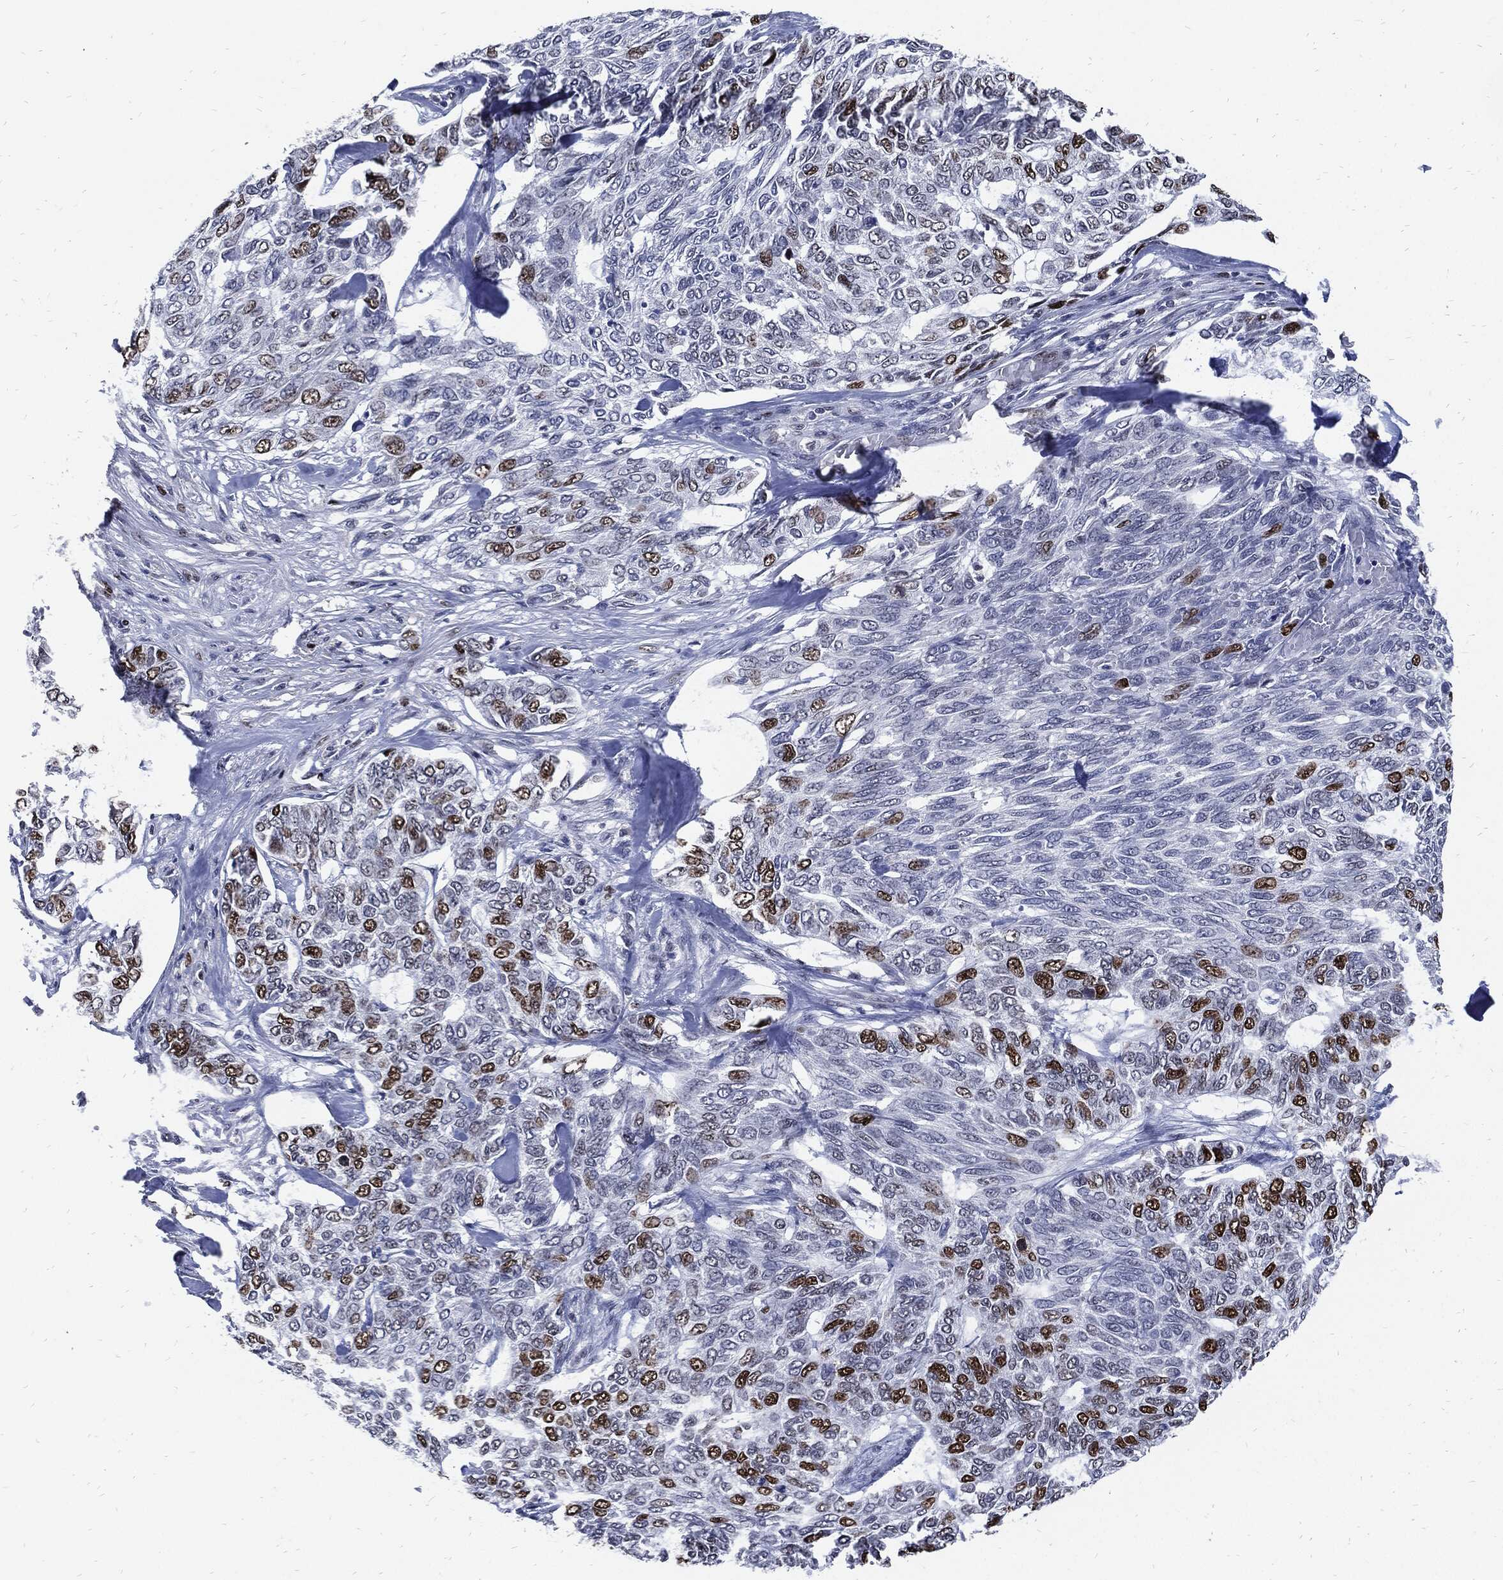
{"staining": {"intensity": "moderate", "quantity": "<25%", "location": "nuclear"}, "tissue": "skin cancer", "cell_type": "Tumor cells", "image_type": "cancer", "snomed": [{"axis": "morphology", "description": "Basal cell carcinoma"}, {"axis": "topography", "description": "Skin"}], "caption": "High-power microscopy captured an IHC image of skin cancer (basal cell carcinoma), revealing moderate nuclear positivity in about <25% of tumor cells.", "gene": "NBN", "patient": {"sex": "female", "age": 65}}